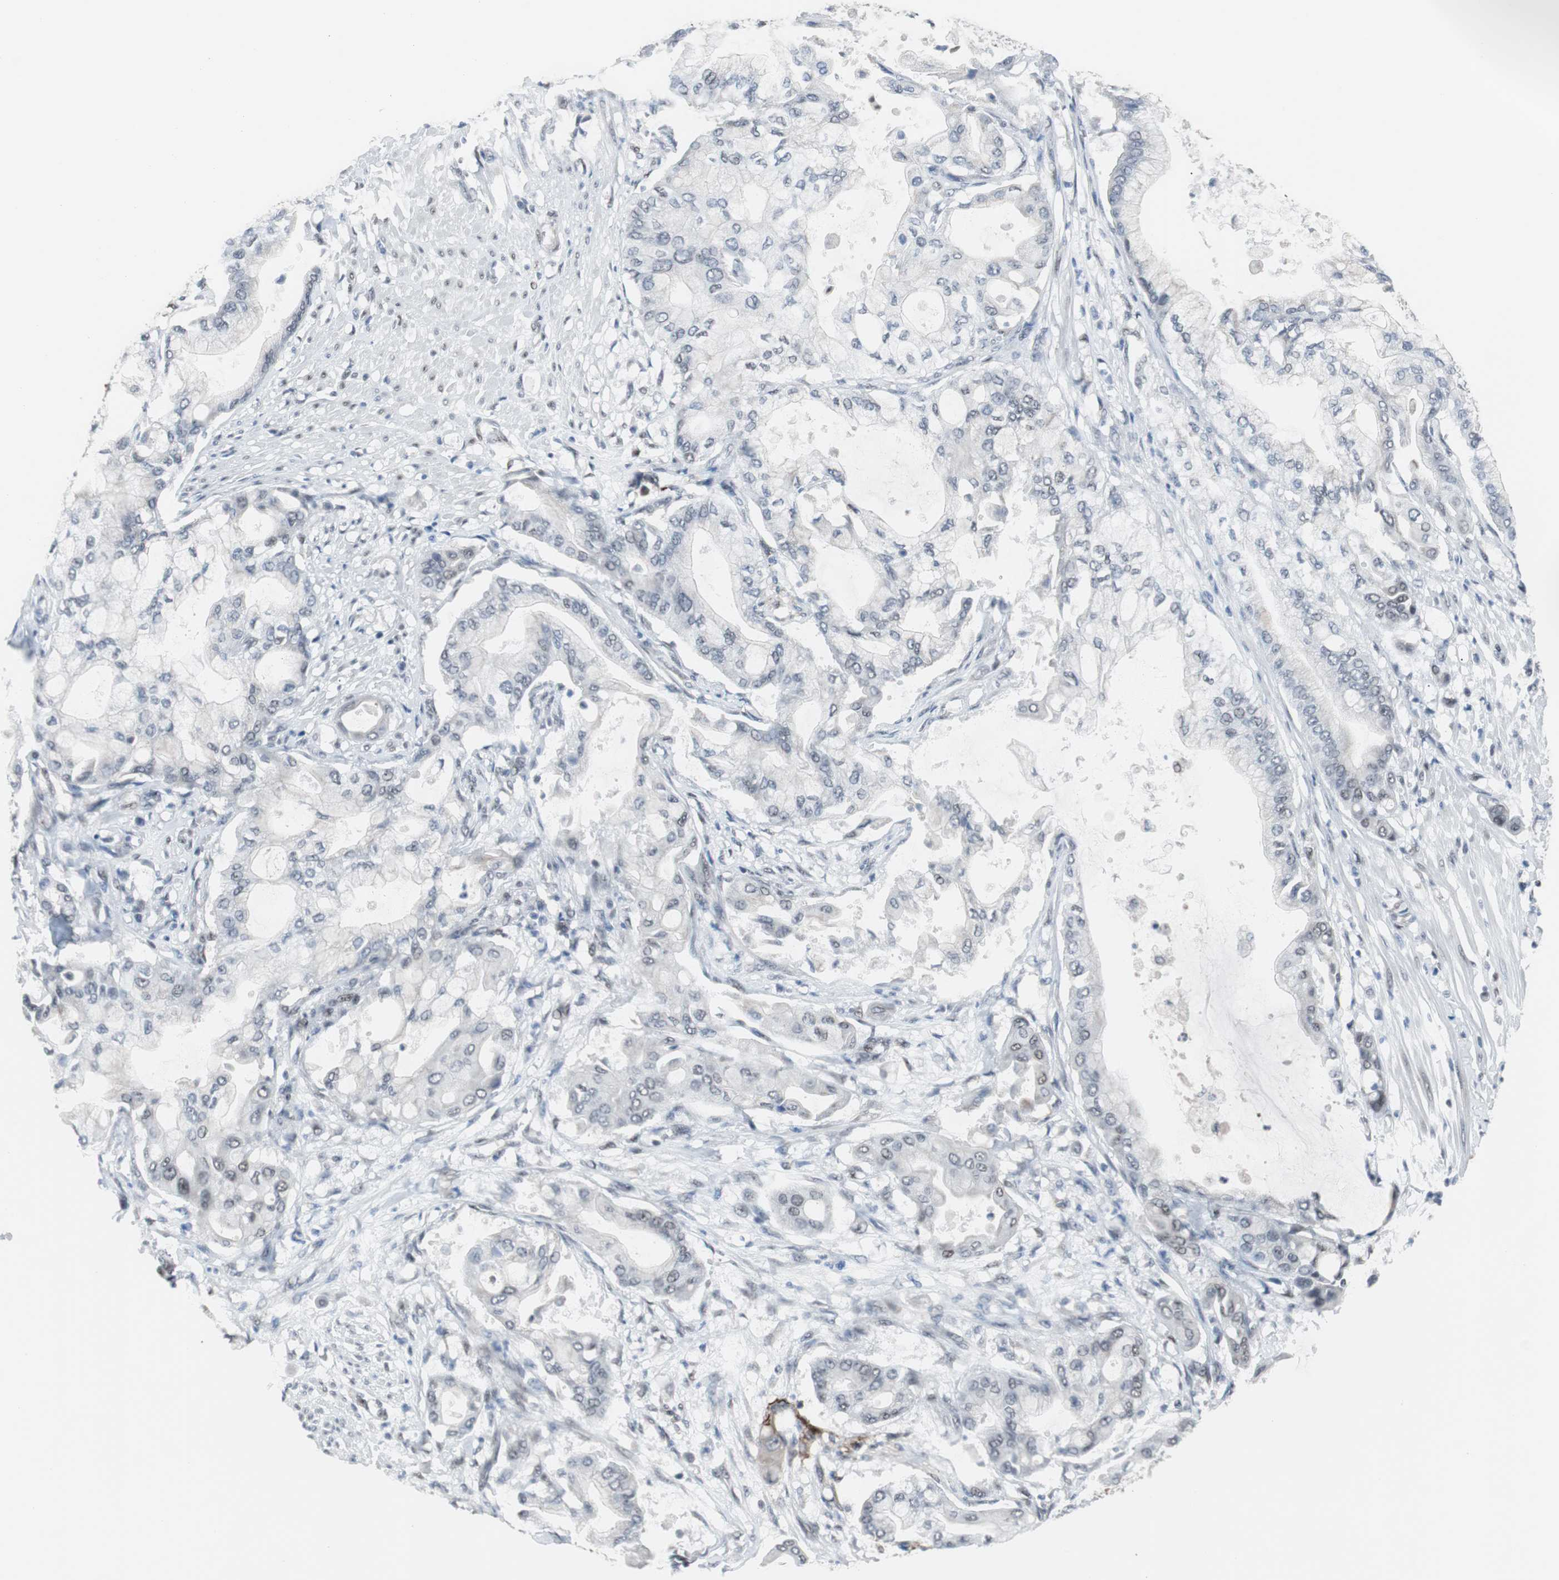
{"staining": {"intensity": "negative", "quantity": "none", "location": "none"}, "tissue": "pancreatic cancer", "cell_type": "Tumor cells", "image_type": "cancer", "snomed": [{"axis": "morphology", "description": "Adenocarcinoma, NOS"}, {"axis": "morphology", "description": "Adenocarcinoma, metastatic, NOS"}, {"axis": "topography", "description": "Lymph node"}, {"axis": "topography", "description": "Pancreas"}, {"axis": "topography", "description": "Duodenum"}], "caption": "IHC micrograph of human pancreatic cancer stained for a protein (brown), which reveals no positivity in tumor cells.", "gene": "ZHX2", "patient": {"sex": "female", "age": 64}}